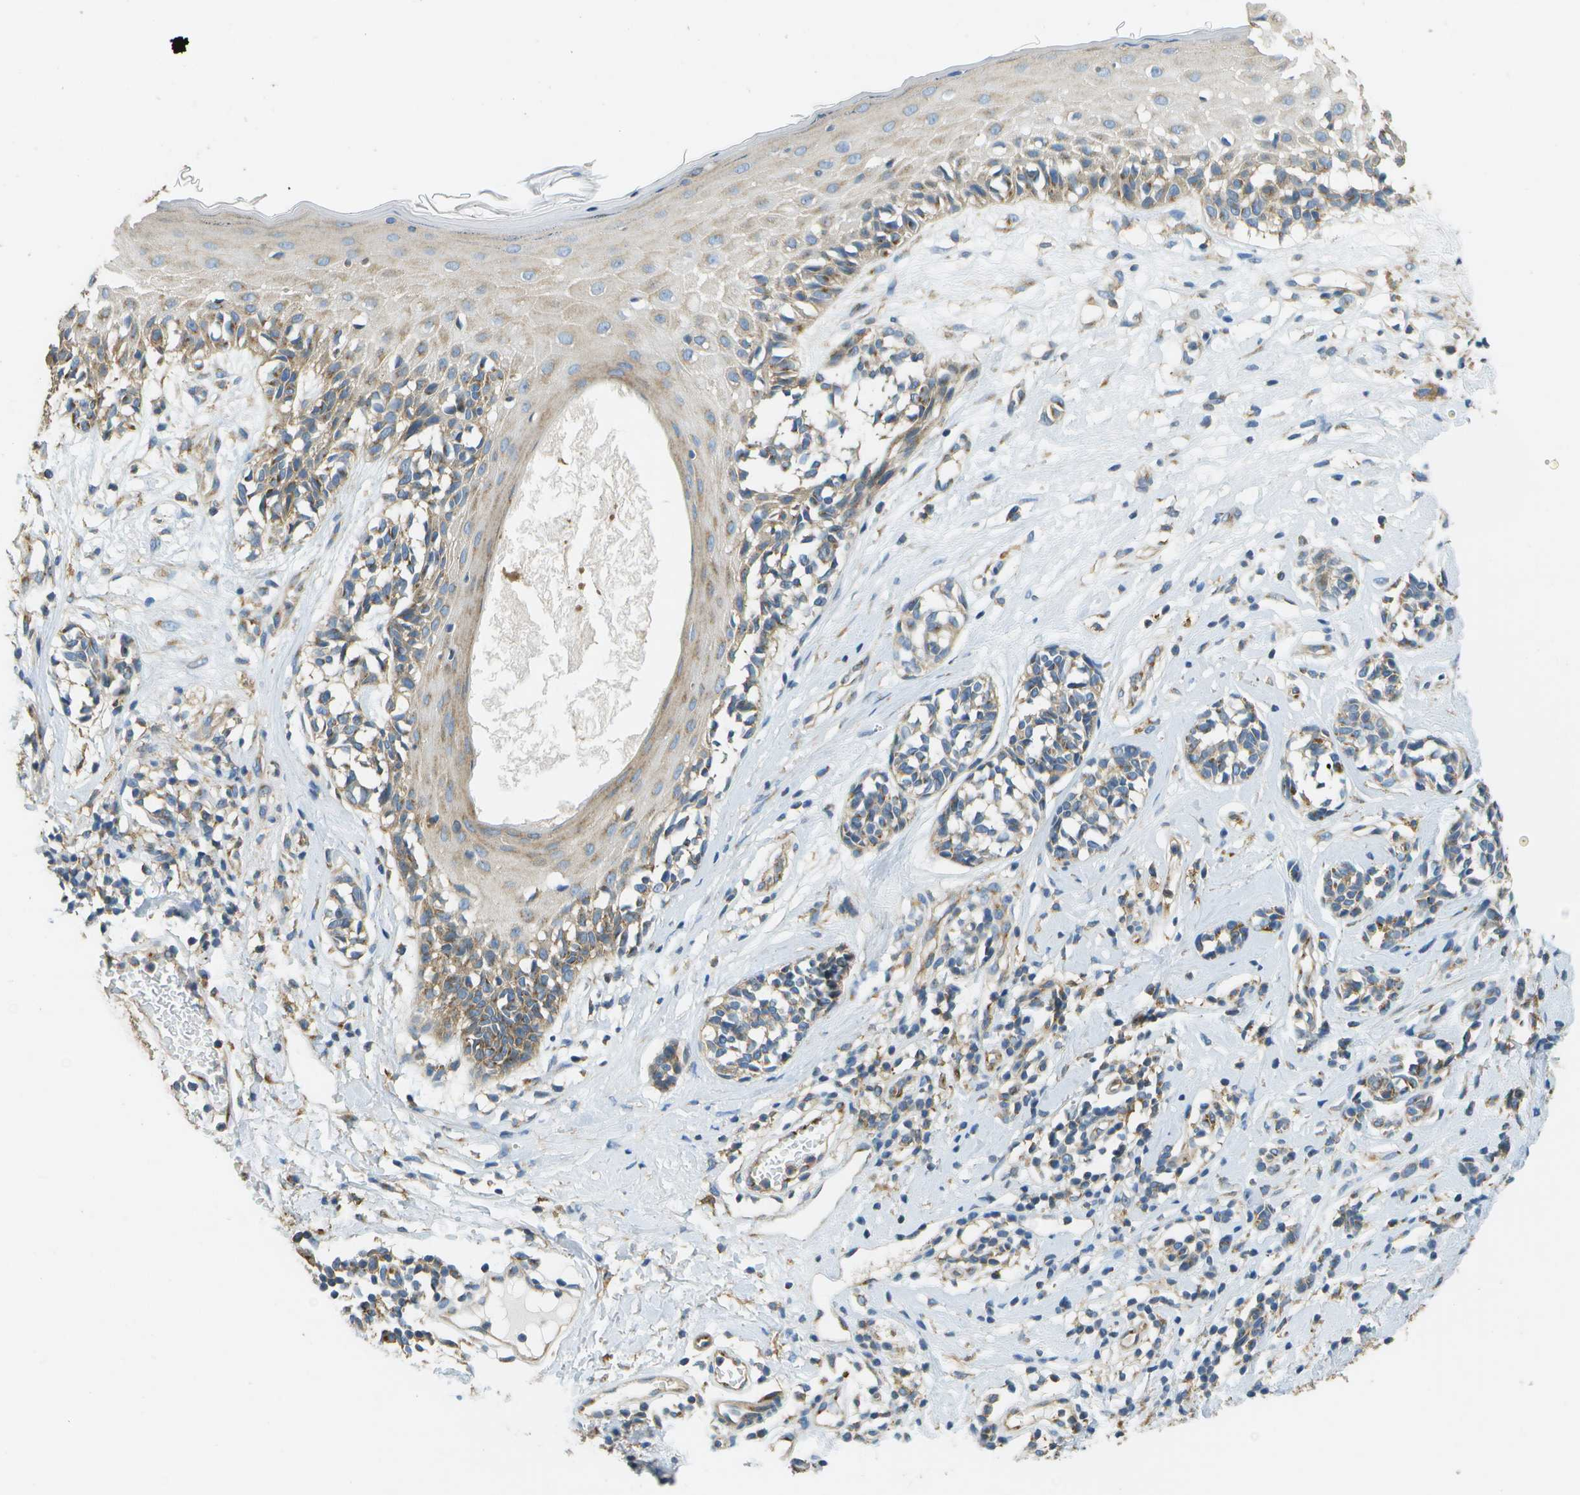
{"staining": {"intensity": "moderate", "quantity": "<25%", "location": "cytoplasmic/membranous"}, "tissue": "melanoma", "cell_type": "Tumor cells", "image_type": "cancer", "snomed": [{"axis": "morphology", "description": "Malignant melanoma, NOS"}, {"axis": "topography", "description": "Skin"}], "caption": "Melanoma stained for a protein demonstrates moderate cytoplasmic/membranous positivity in tumor cells.", "gene": "CLTC", "patient": {"sex": "male", "age": 64}}